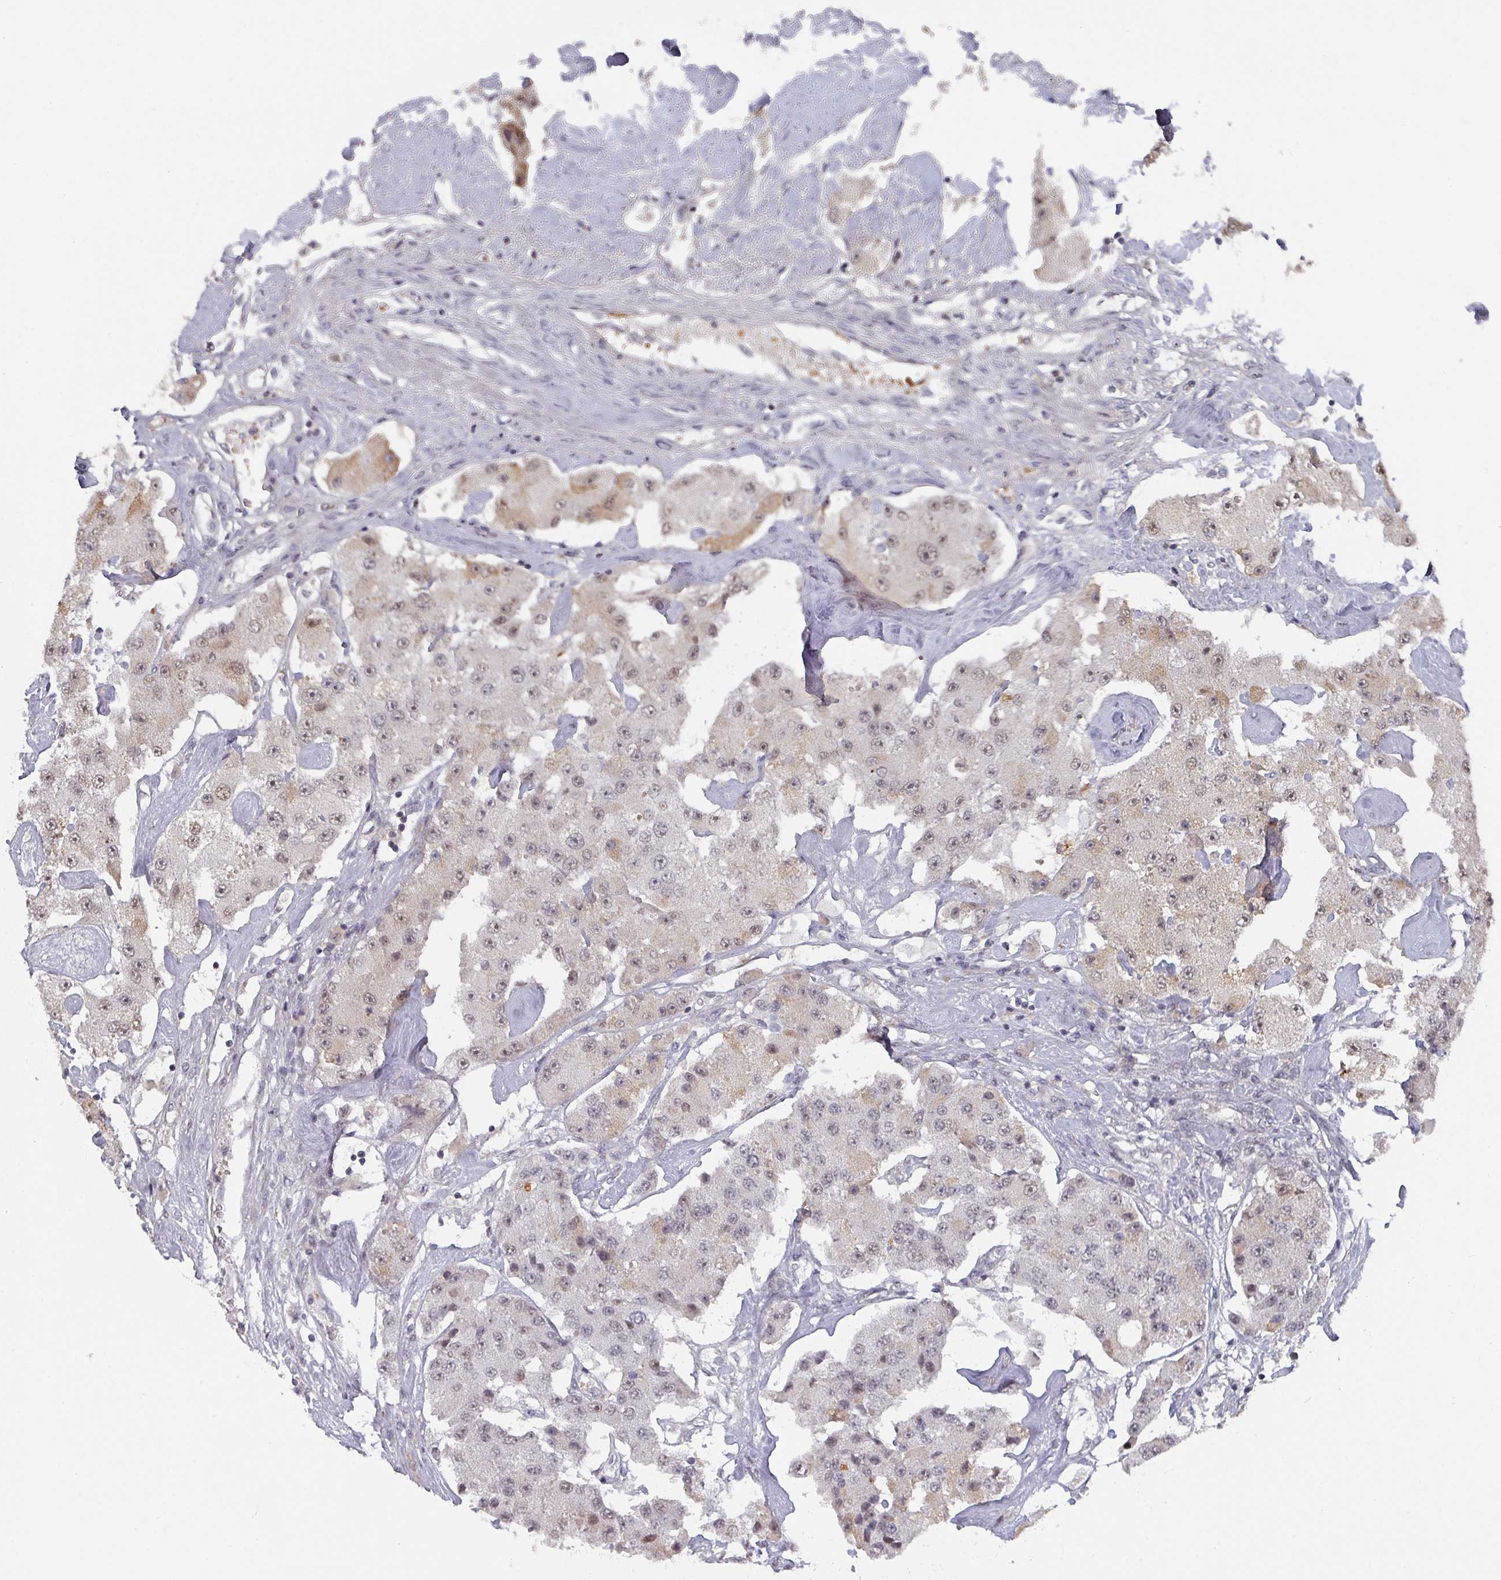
{"staining": {"intensity": "weak", "quantity": "25%-75%", "location": "cytoplasmic/membranous,nuclear"}, "tissue": "carcinoid", "cell_type": "Tumor cells", "image_type": "cancer", "snomed": [{"axis": "morphology", "description": "Carcinoid, malignant, NOS"}, {"axis": "topography", "description": "Pancreas"}], "caption": "A photomicrograph of human carcinoid stained for a protein reveals weak cytoplasmic/membranous and nuclear brown staining in tumor cells.", "gene": "ZNF654", "patient": {"sex": "male", "age": 41}}